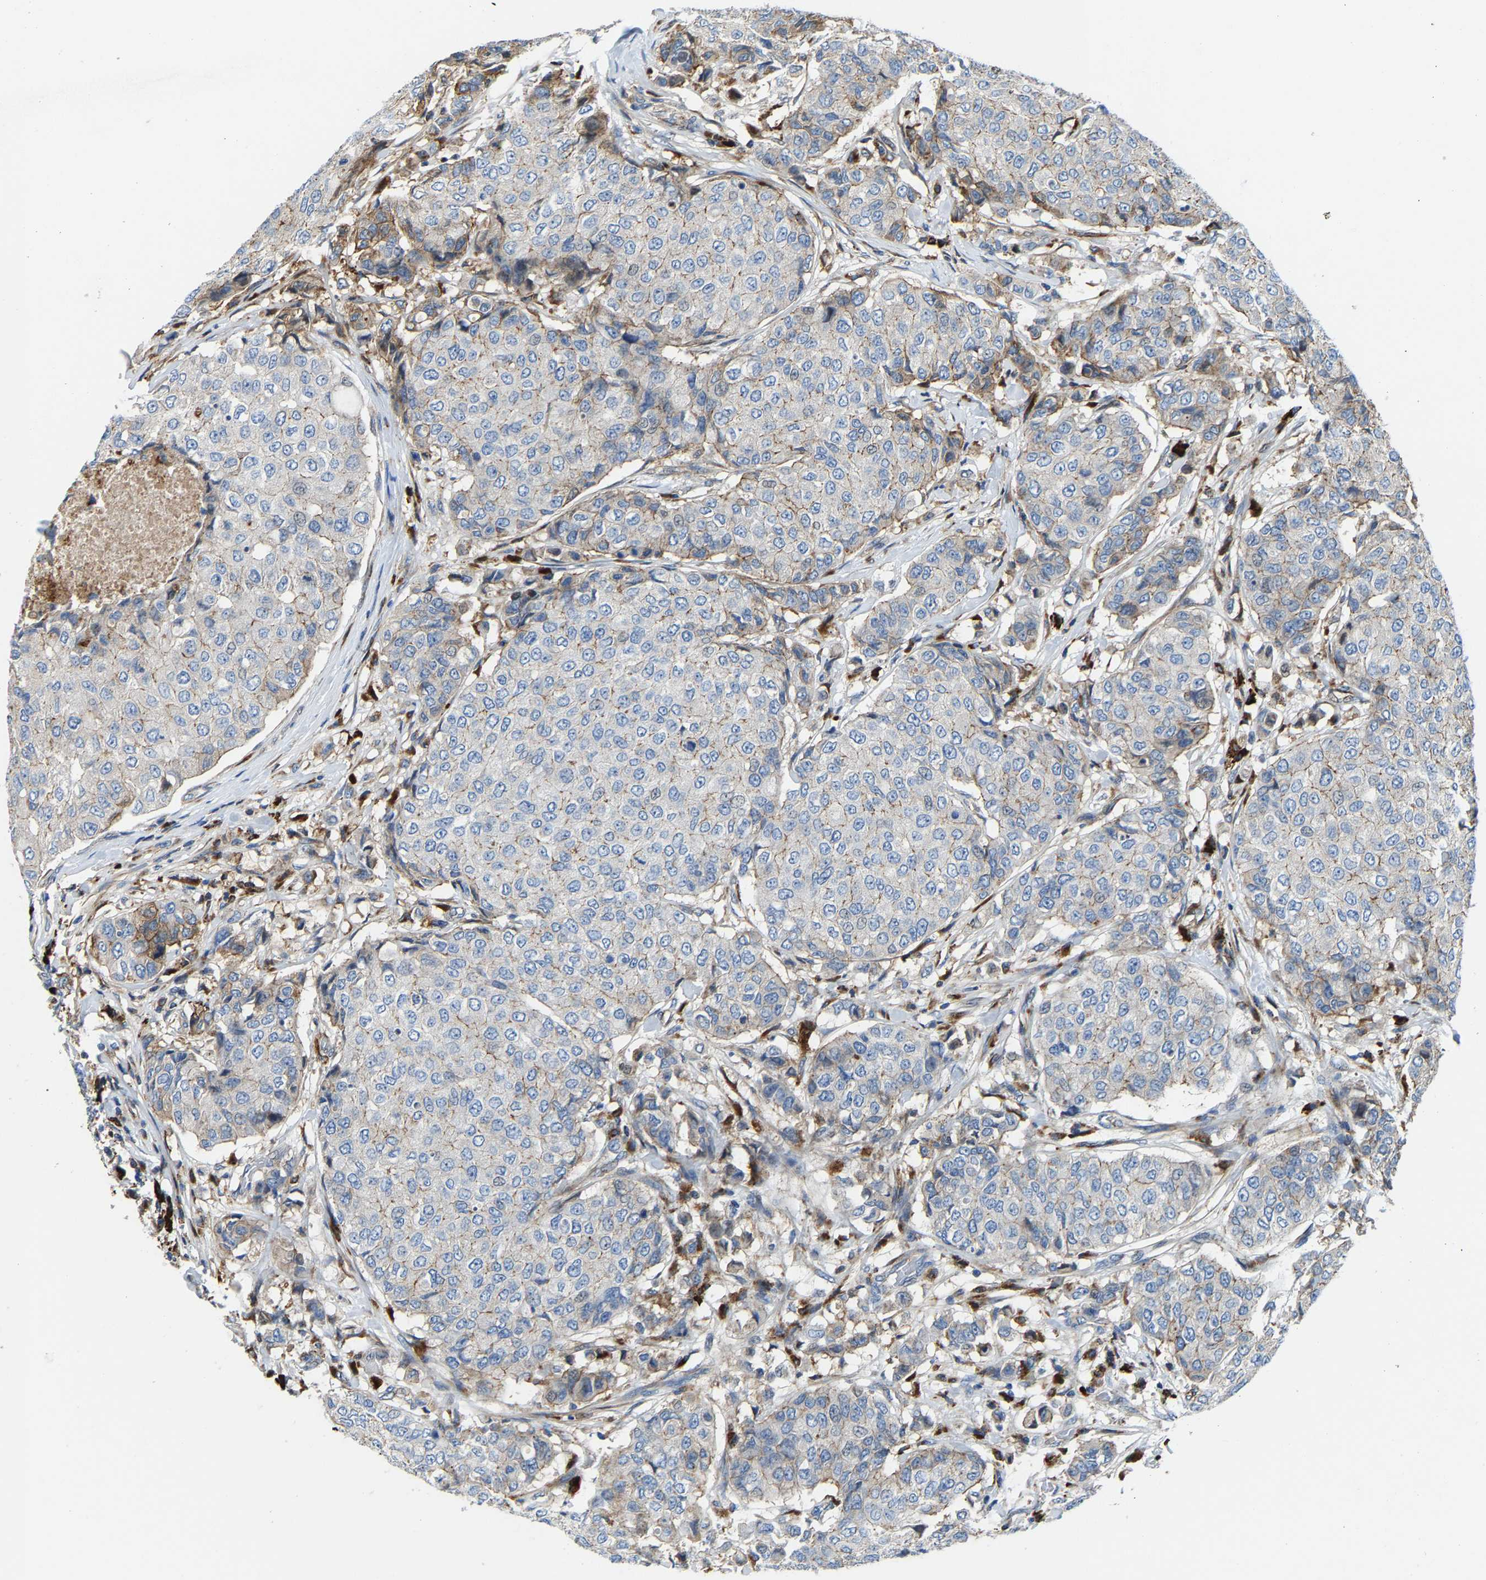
{"staining": {"intensity": "moderate", "quantity": "<25%", "location": "cytoplasmic/membranous"}, "tissue": "breast cancer", "cell_type": "Tumor cells", "image_type": "cancer", "snomed": [{"axis": "morphology", "description": "Duct carcinoma"}, {"axis": "topography", "description": "Breast"}], "caption": "Tumor cells exhibit low levels of moderate cytoplasmic/membranous positivity in approximately <25% of cells in human breast cancer.", "gene": "DPP7", "patient": {"sex": "female", "age": 27}}